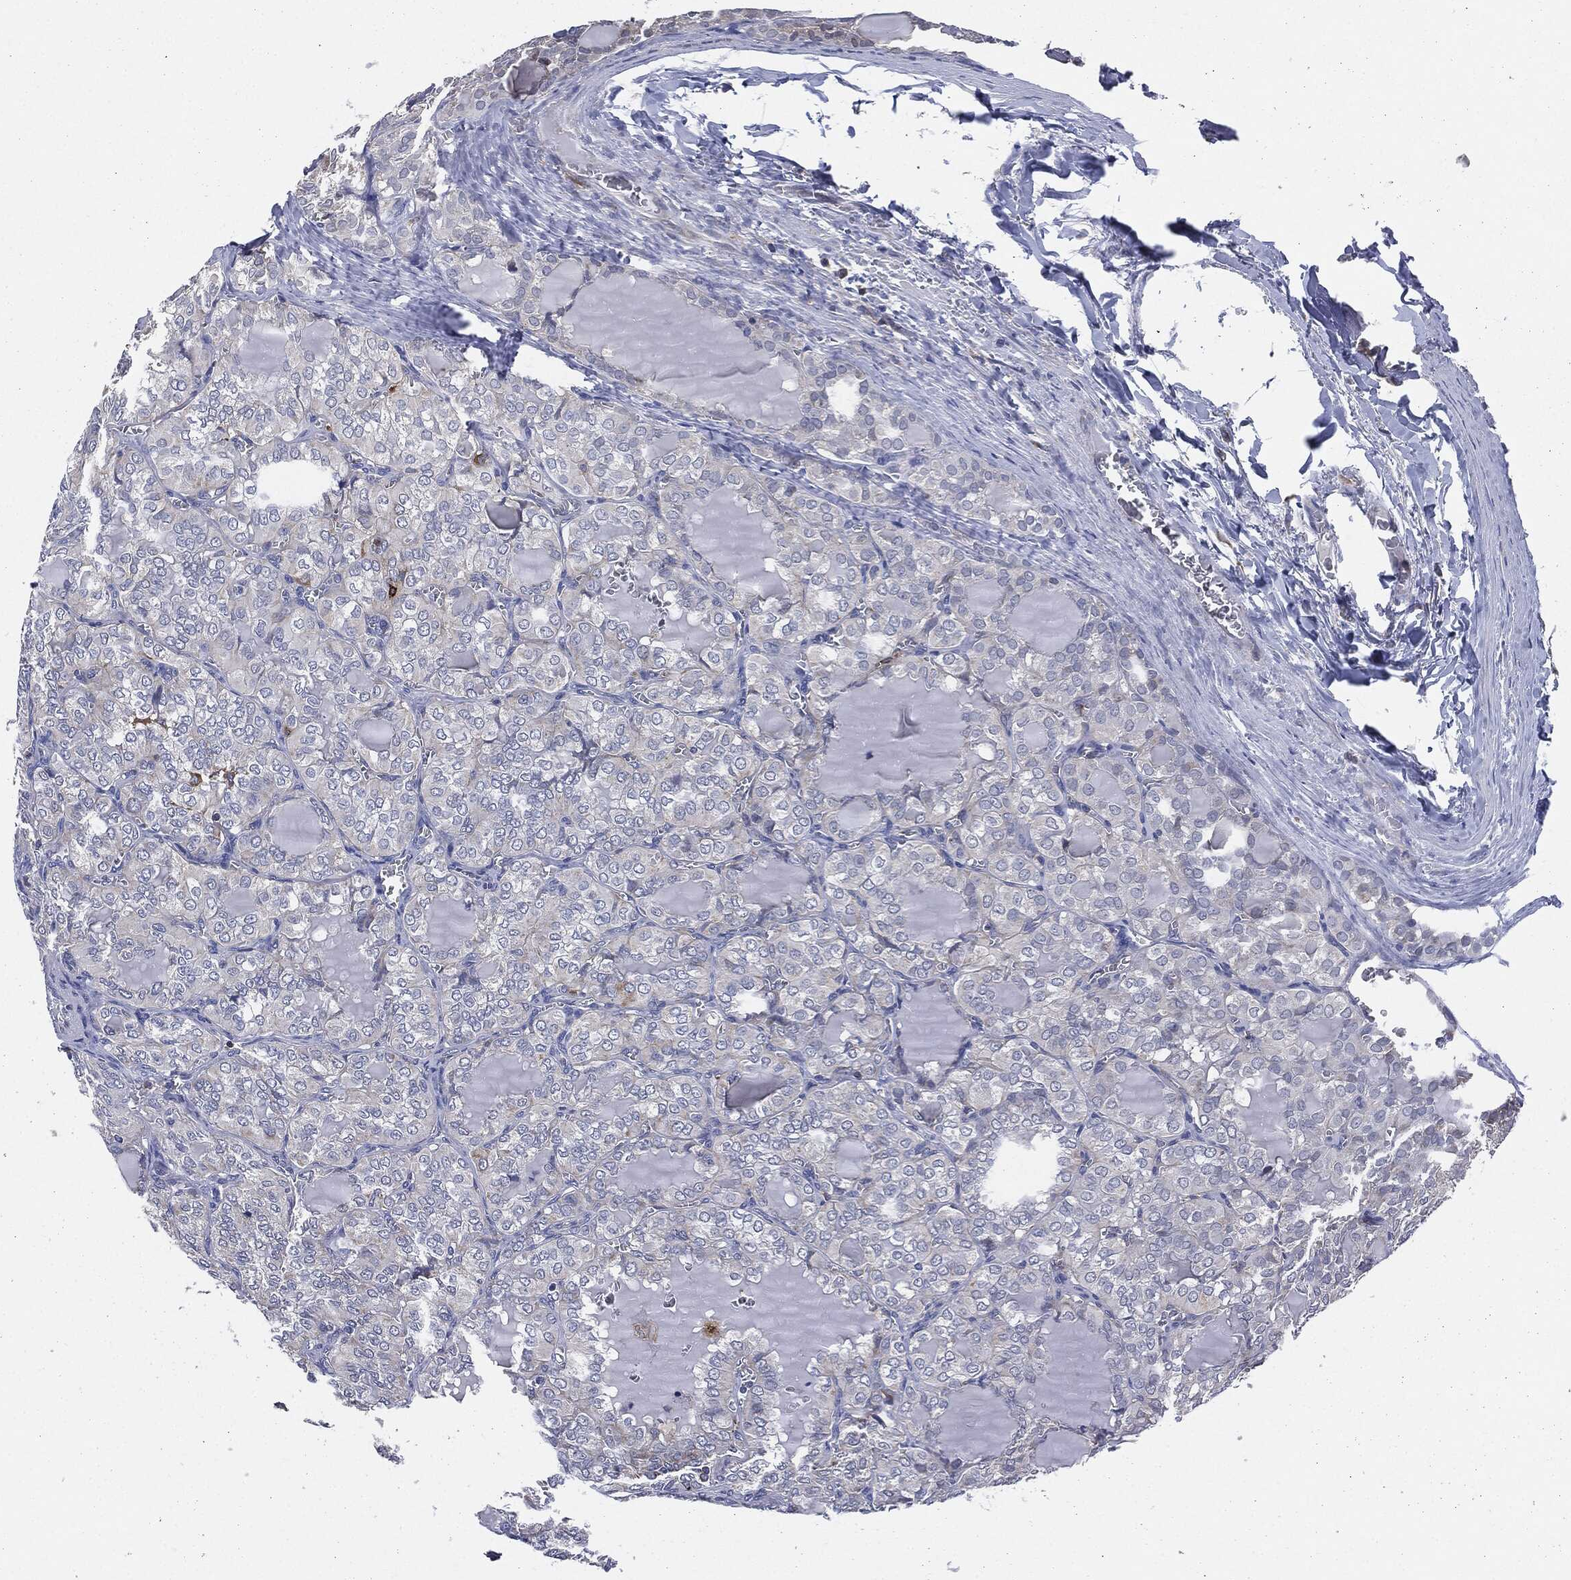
{"staining": {"intensity": "negative", "quantity": "none", "location": "none"}, "tissue": "thyroid cancer", "cell_type": "Tumor cells", "image_type": "cancer", "snomed": [{"axis": "morphology", "description": "Papillary adenocarcinoma, NOS"}, {"axis": "topography", "description": "Thyroid gland"}], "caption": "DAB immunohistochemical staining of papillary adenocarcinoma (thyroid) demonstrates no significant staining in tumor cells.", "gene": "TMEM11", "patient": {"sex": "female", "age": 41}}